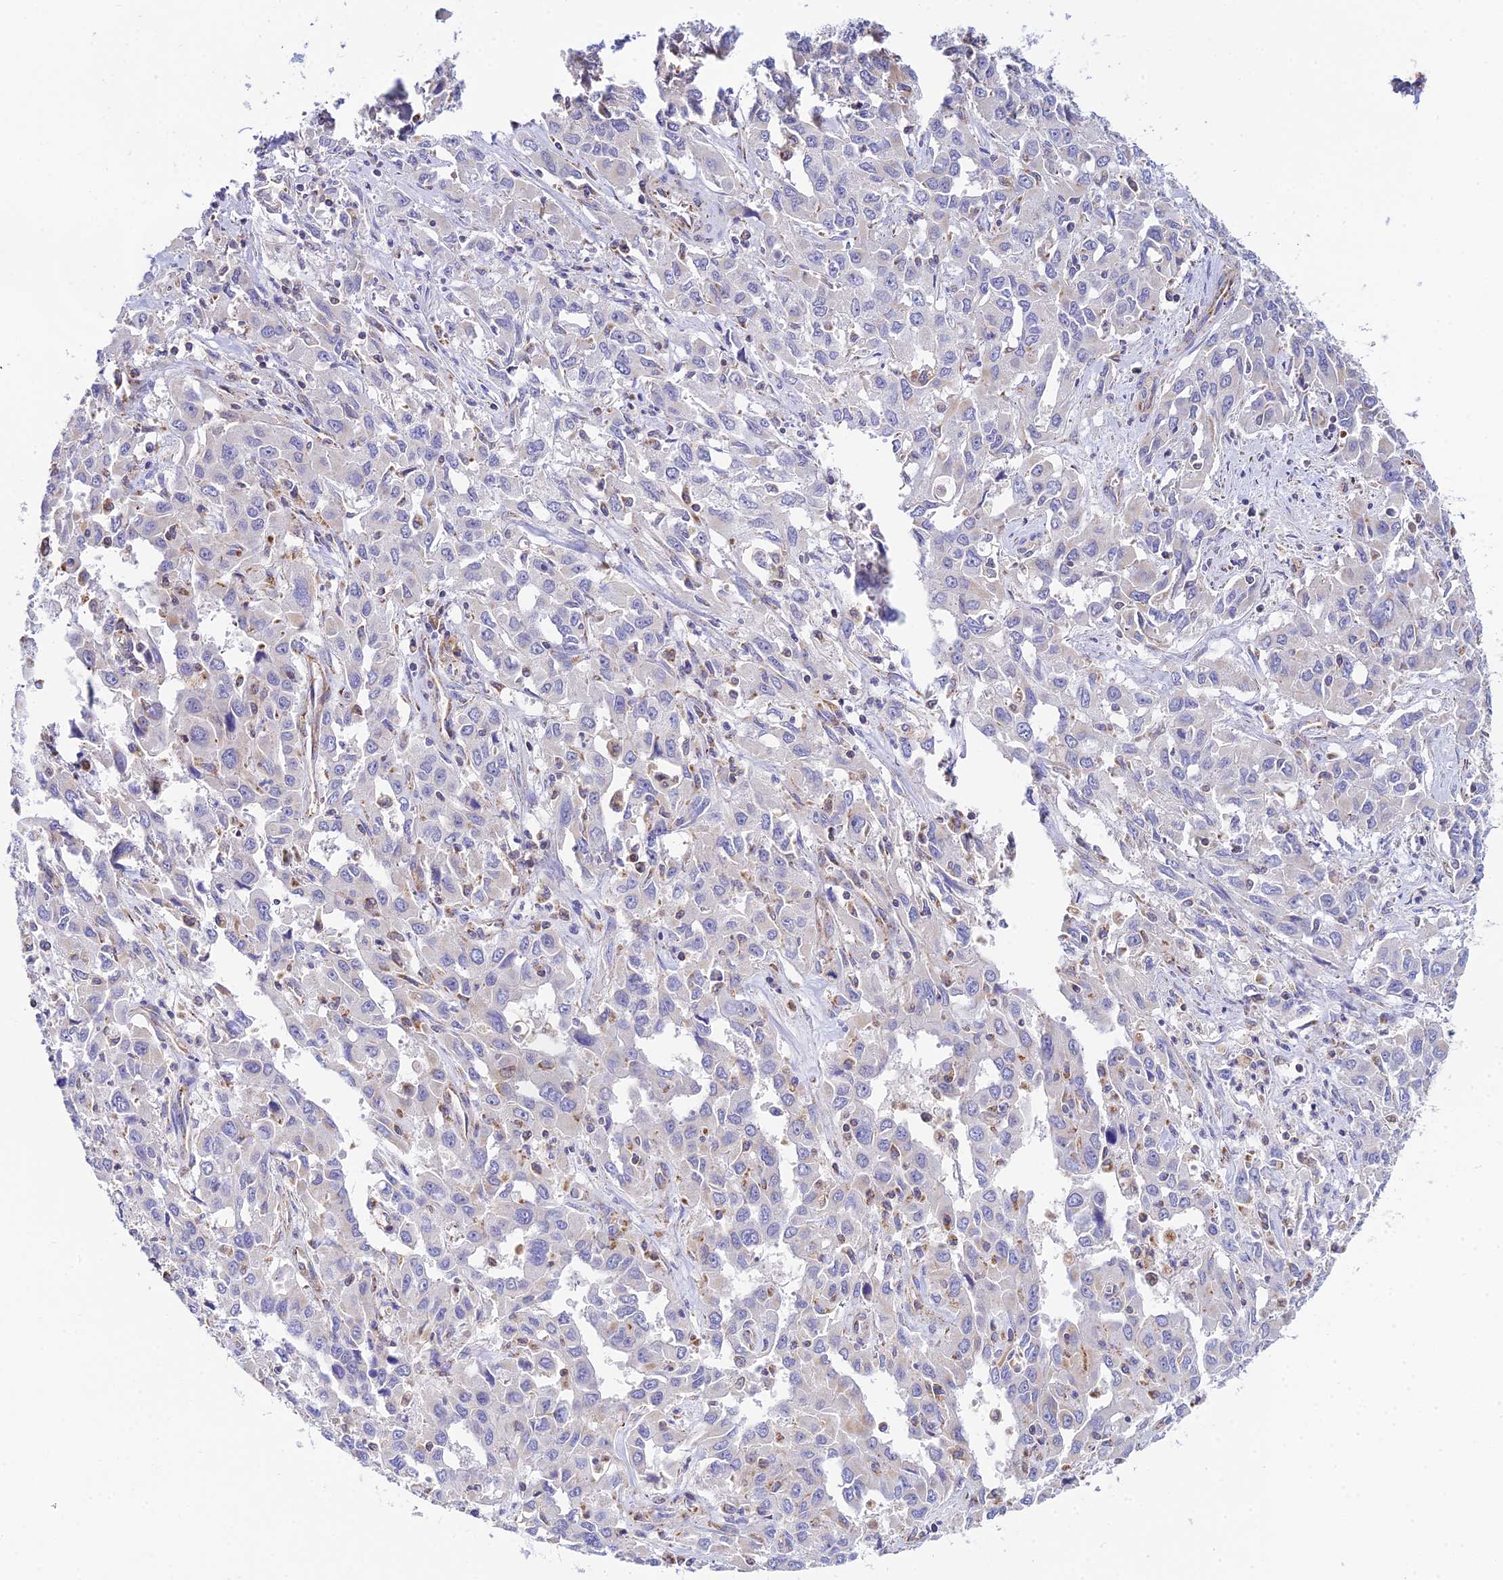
{"staining": {"intensity": "negative", "quantity": "none", "location": "none"}, "tissue": "liver cancer", "cell_type": "Tumor cells", "image_type": "cancer", "snomed": [{"axis": "morphology", "description": "Carcinoma, Hepatocellular, NOS"}, {"axis": "topography", "description": "Liver"}], "caption": "Protein analysis of liver cancer shows no significant positivity in tumor cells. The staining was performed using DAB to visualize the protein expression in brown, while the nuclei were stained in blue with hematoxylin (Magnification: 20x).", "gene": "NIPSNAP3A", "patient": {"sex": "male", "age": 63}}